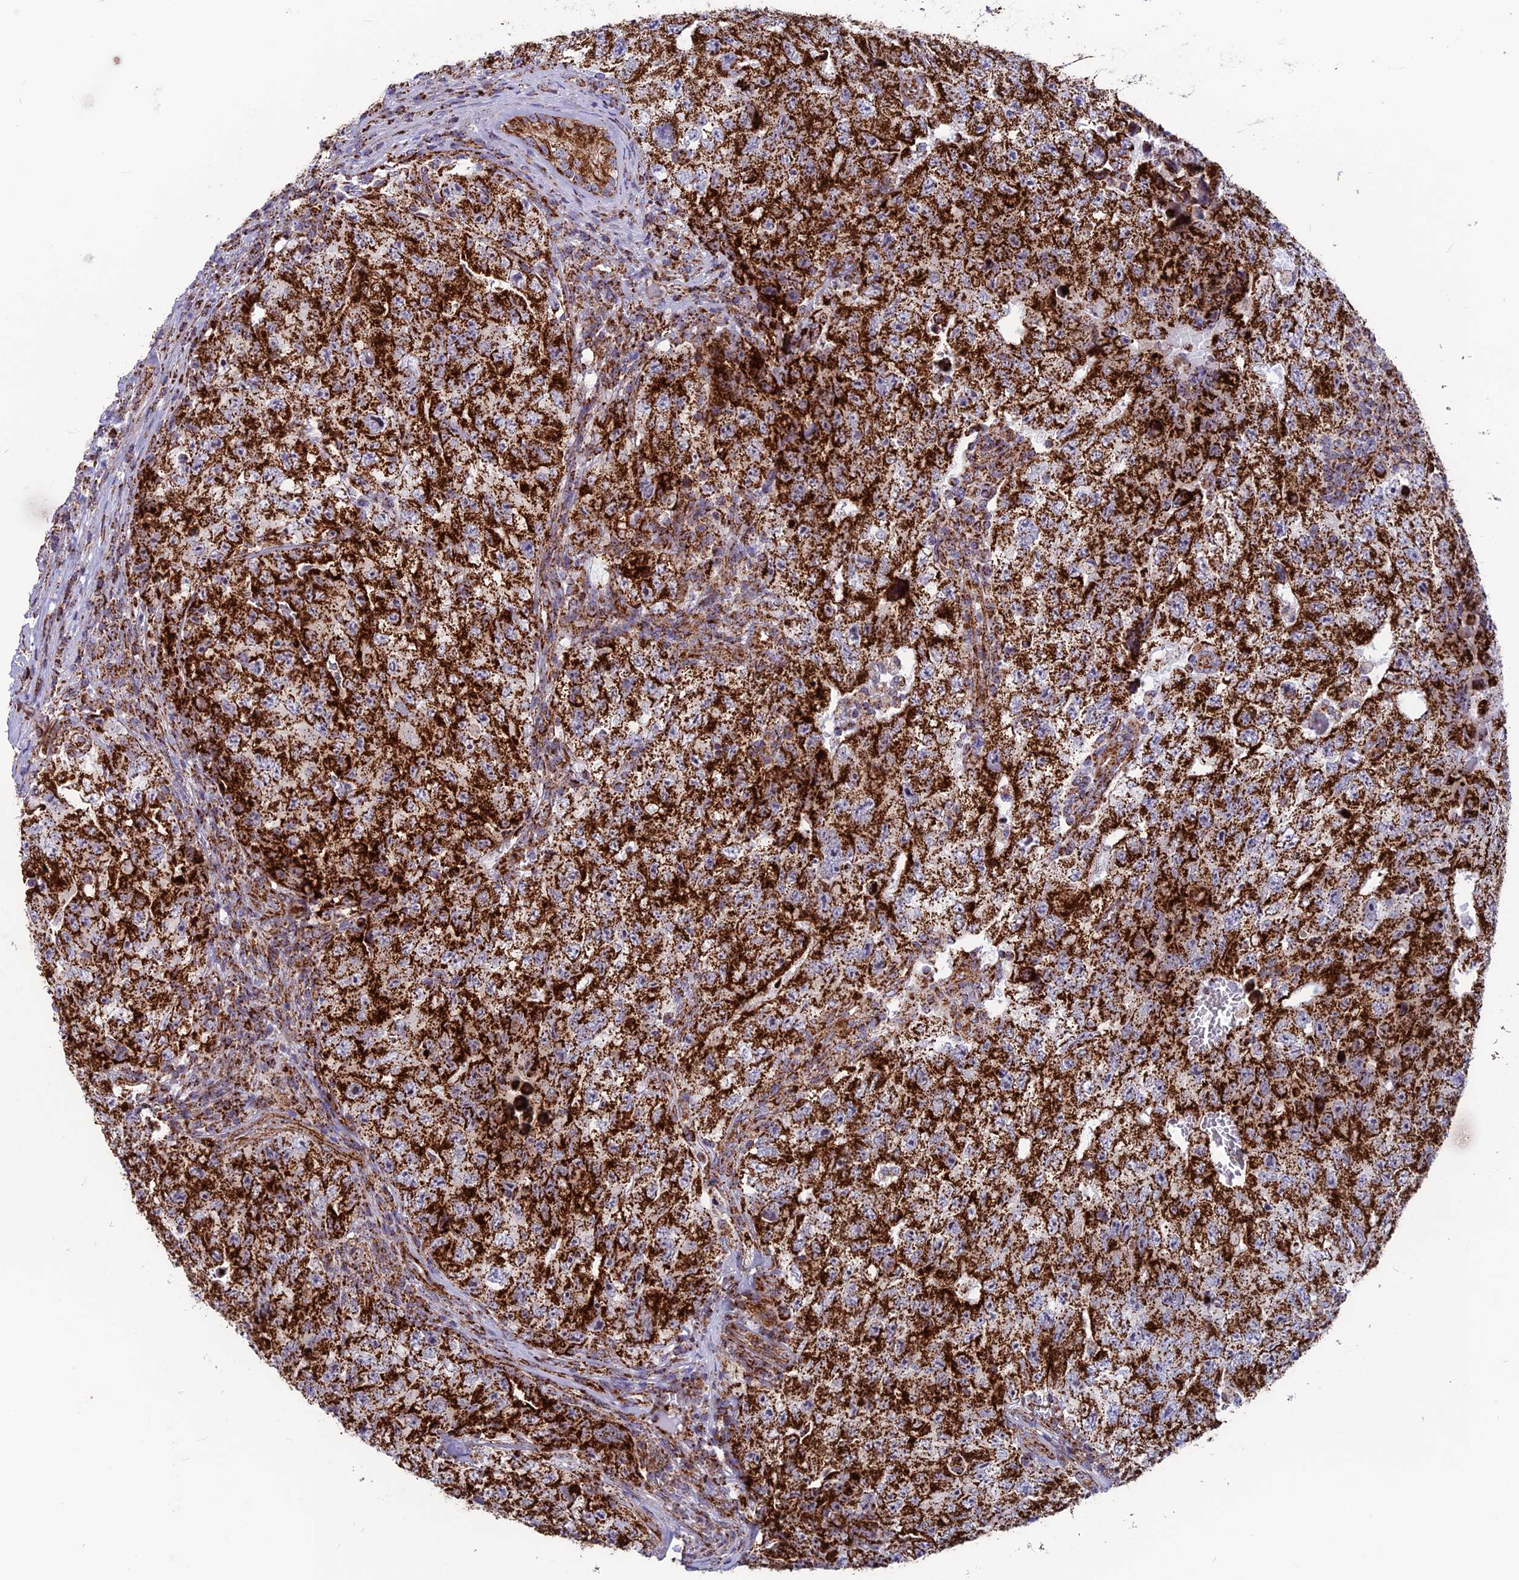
{"staining": {"intensity": "strong", "quantity": ">75%", "location": "cytoplasmic/membranous"}, "tissue": "testis cancer", "cell_type": "Tumor cells", "image_type": "cancer", "snomed": [{"axis": "morphology", "description": "Carcinoma, Embryonal, NOS"}, {"axis": "topography", "description": "Testis"}], "caption": "An immunohistochemistry (IHC) photomicrograph of neoplastic tissue is shown. Protein staining in brown labels strong cytoplasmic/membranous positivity in embryonal carcinoma (testis) within tumor cells. (Stains: DAB (3,3'-diaminobenzidine) in brown, nuclei in blue, Microscopy: brightfield microscopy at high magnification).", "gene": "MRPS18B", "patient": {"sex": "male", "age": 17}}